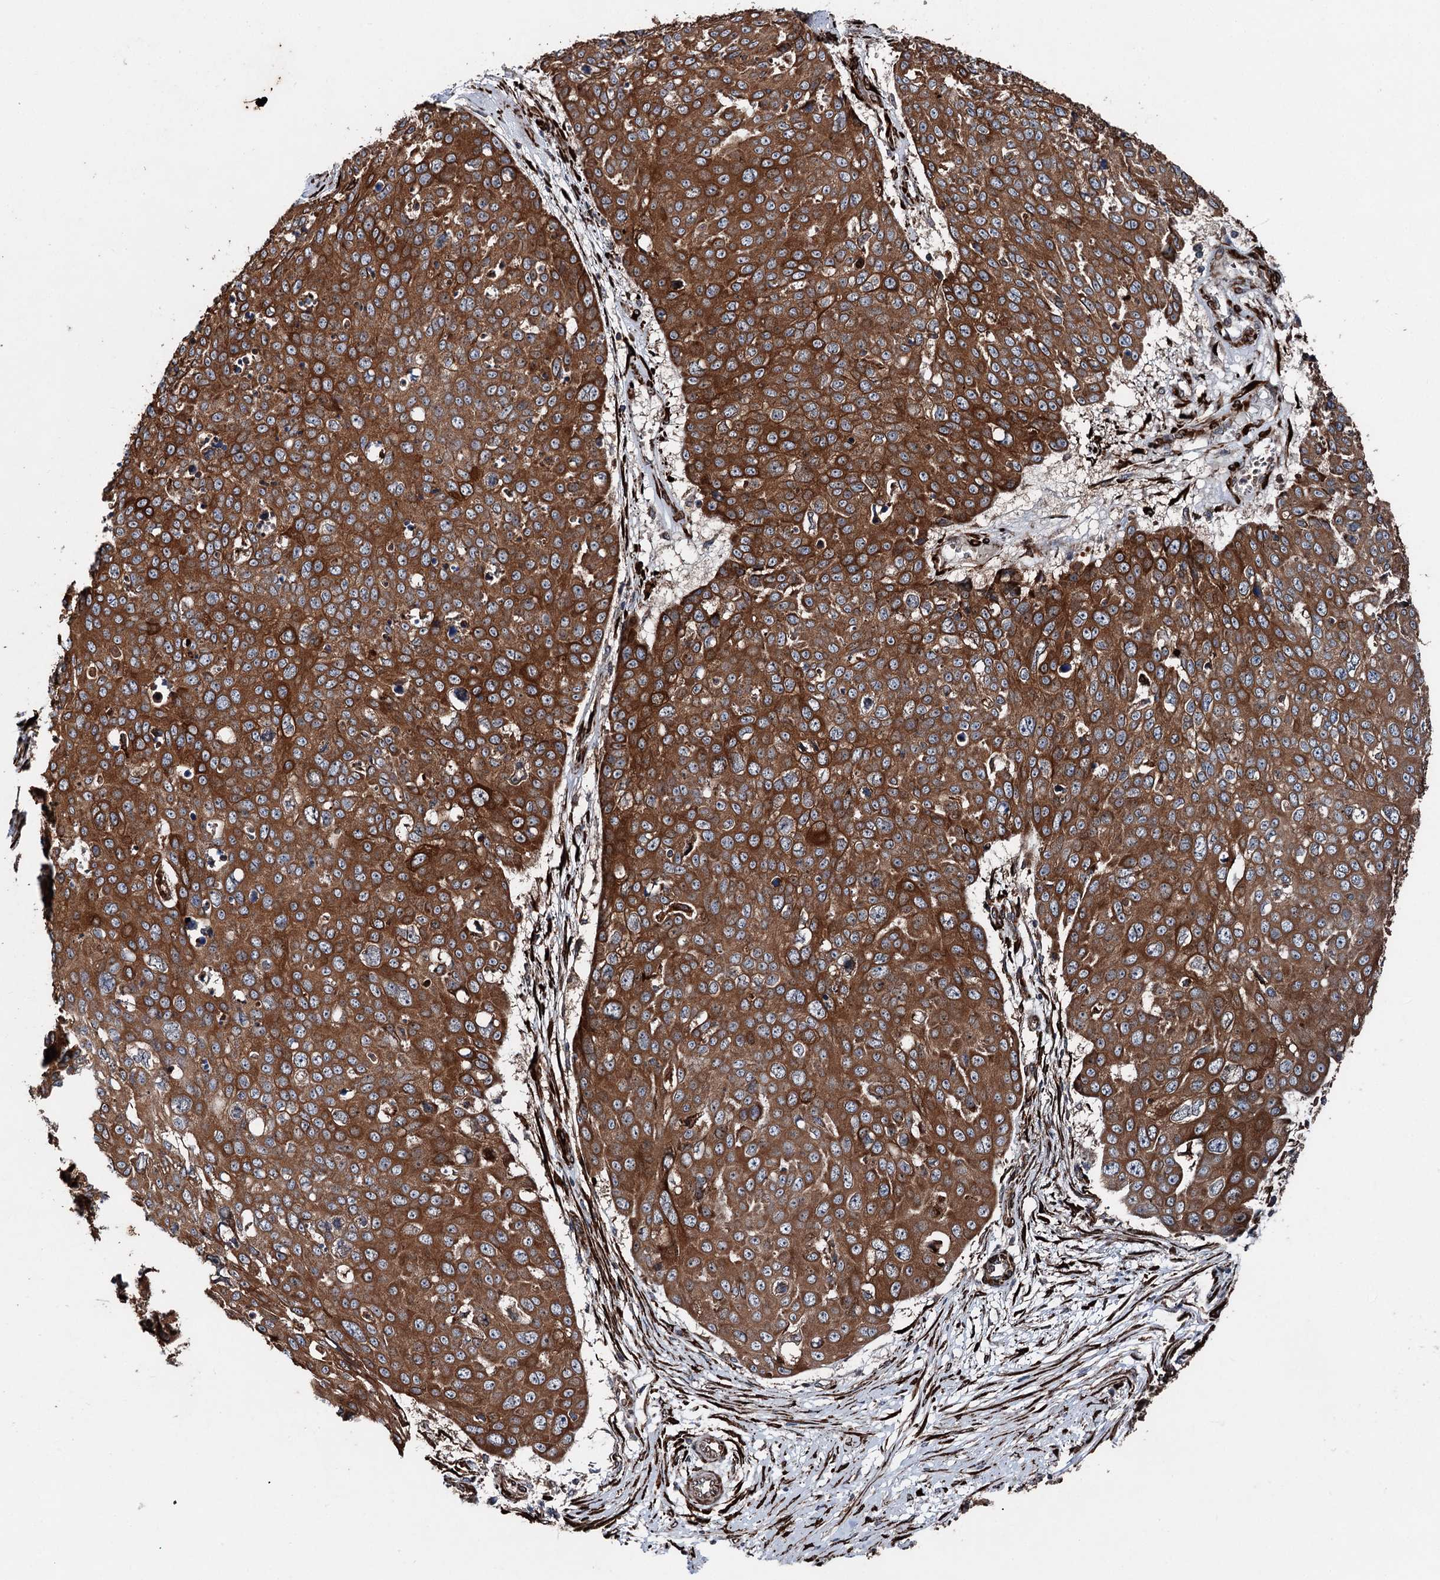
{"staining": {"intensity": "strong", "quantity": ">75%", "location": "cytoplasmic/membranous"}, "tissue": "skin cancer", "cell_type": "Tumor cells", "image_type": "cancer", "snomed": [{"axis": "morphology", "description": "Squamous cell carcinoma, NOS"}, {"axis": "topography", "description": "Skin"}], "caption": "Approximately >75% of tumor cells in squamous cell carcinoma (skin) reveal strong cytoplasmic/membranous protein staining as visualized by brown immunohistochemical staining.", "gene": "DDIAS", "patient": {"sex": "male", "age": 71}}